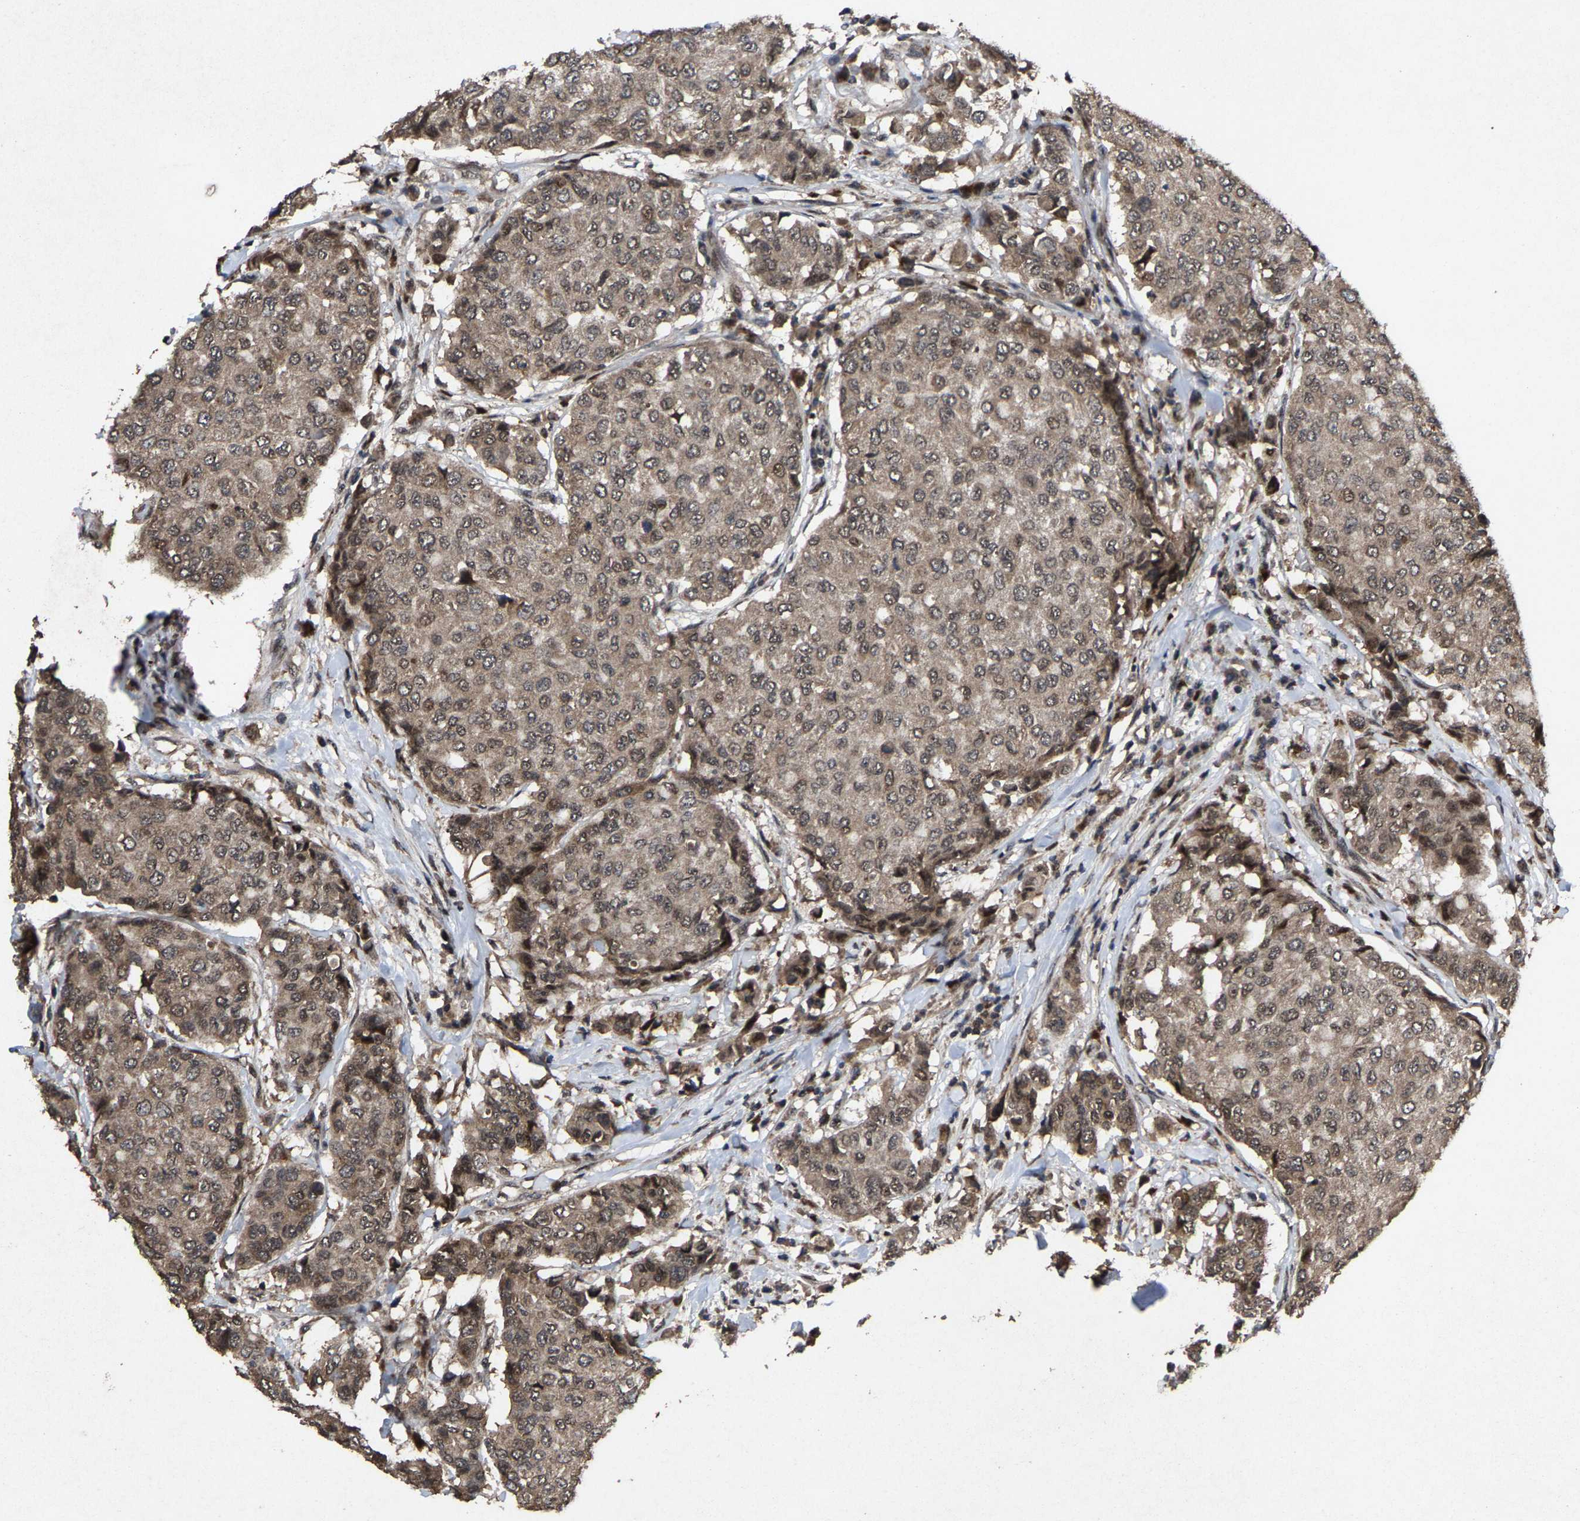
{"staining": {"intensity": "moderate", "quantity": ">75%", "location": "cytoplasmic/membranous"}, "tissue": "breast cancer", "cell_type": "Tumor cells", "image_type": "cancer", "snomed": [{"axis": "morphology", "description": "Duct carcinoma"}, {"axis": "topography", "description": "Breast"}], "caption": "IHC of human breast cancer (intraductal carcinoma) displays medium levels of moderate cytoplasmic/membranous positivity in approximately >75% of tumor cells.", "gene": "HAUS6", "patient": {"sex": "female", "age": 27}}